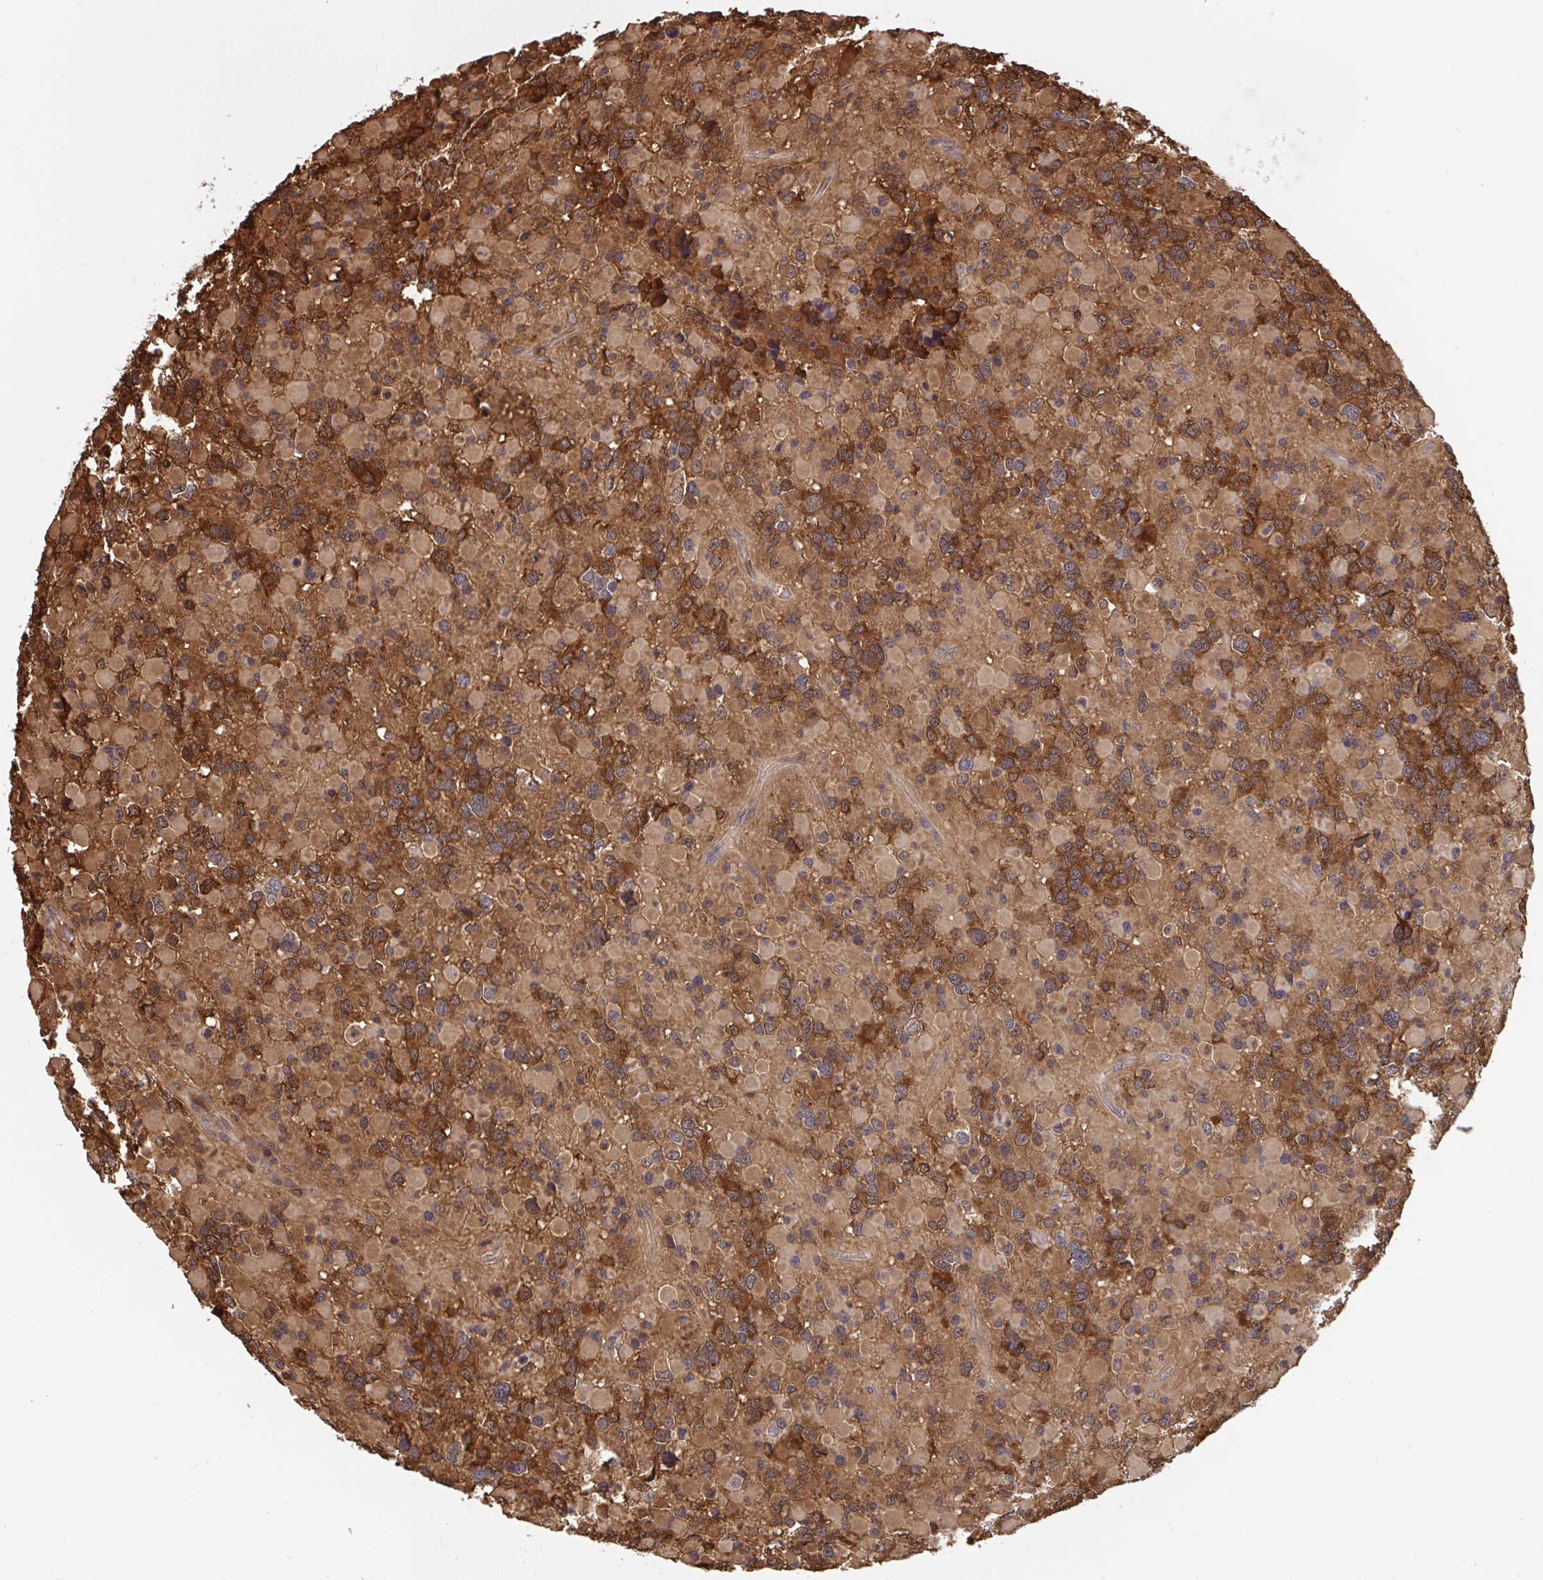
{"staining": {"intensity": "moderate", "quantity": ">75%", "location": "cytoplasmic/membranous,nuclear"}, "tissue": "glioma", "cell_type": "Tumor cells", "image_type": "cancer", "snomed": [{"axis": "morphology", "description": "Glioma, malignant, High grade"}, {"axis": "topography", "description": "Brain"}], "caption": "Protein staining of glioma tissue reveals moderate cytoplasmic/membranous and nuclear expression in about >75% of tumor cells.", "gene": "TIGAR", "patient": {"sex": "female", "age": 40}}